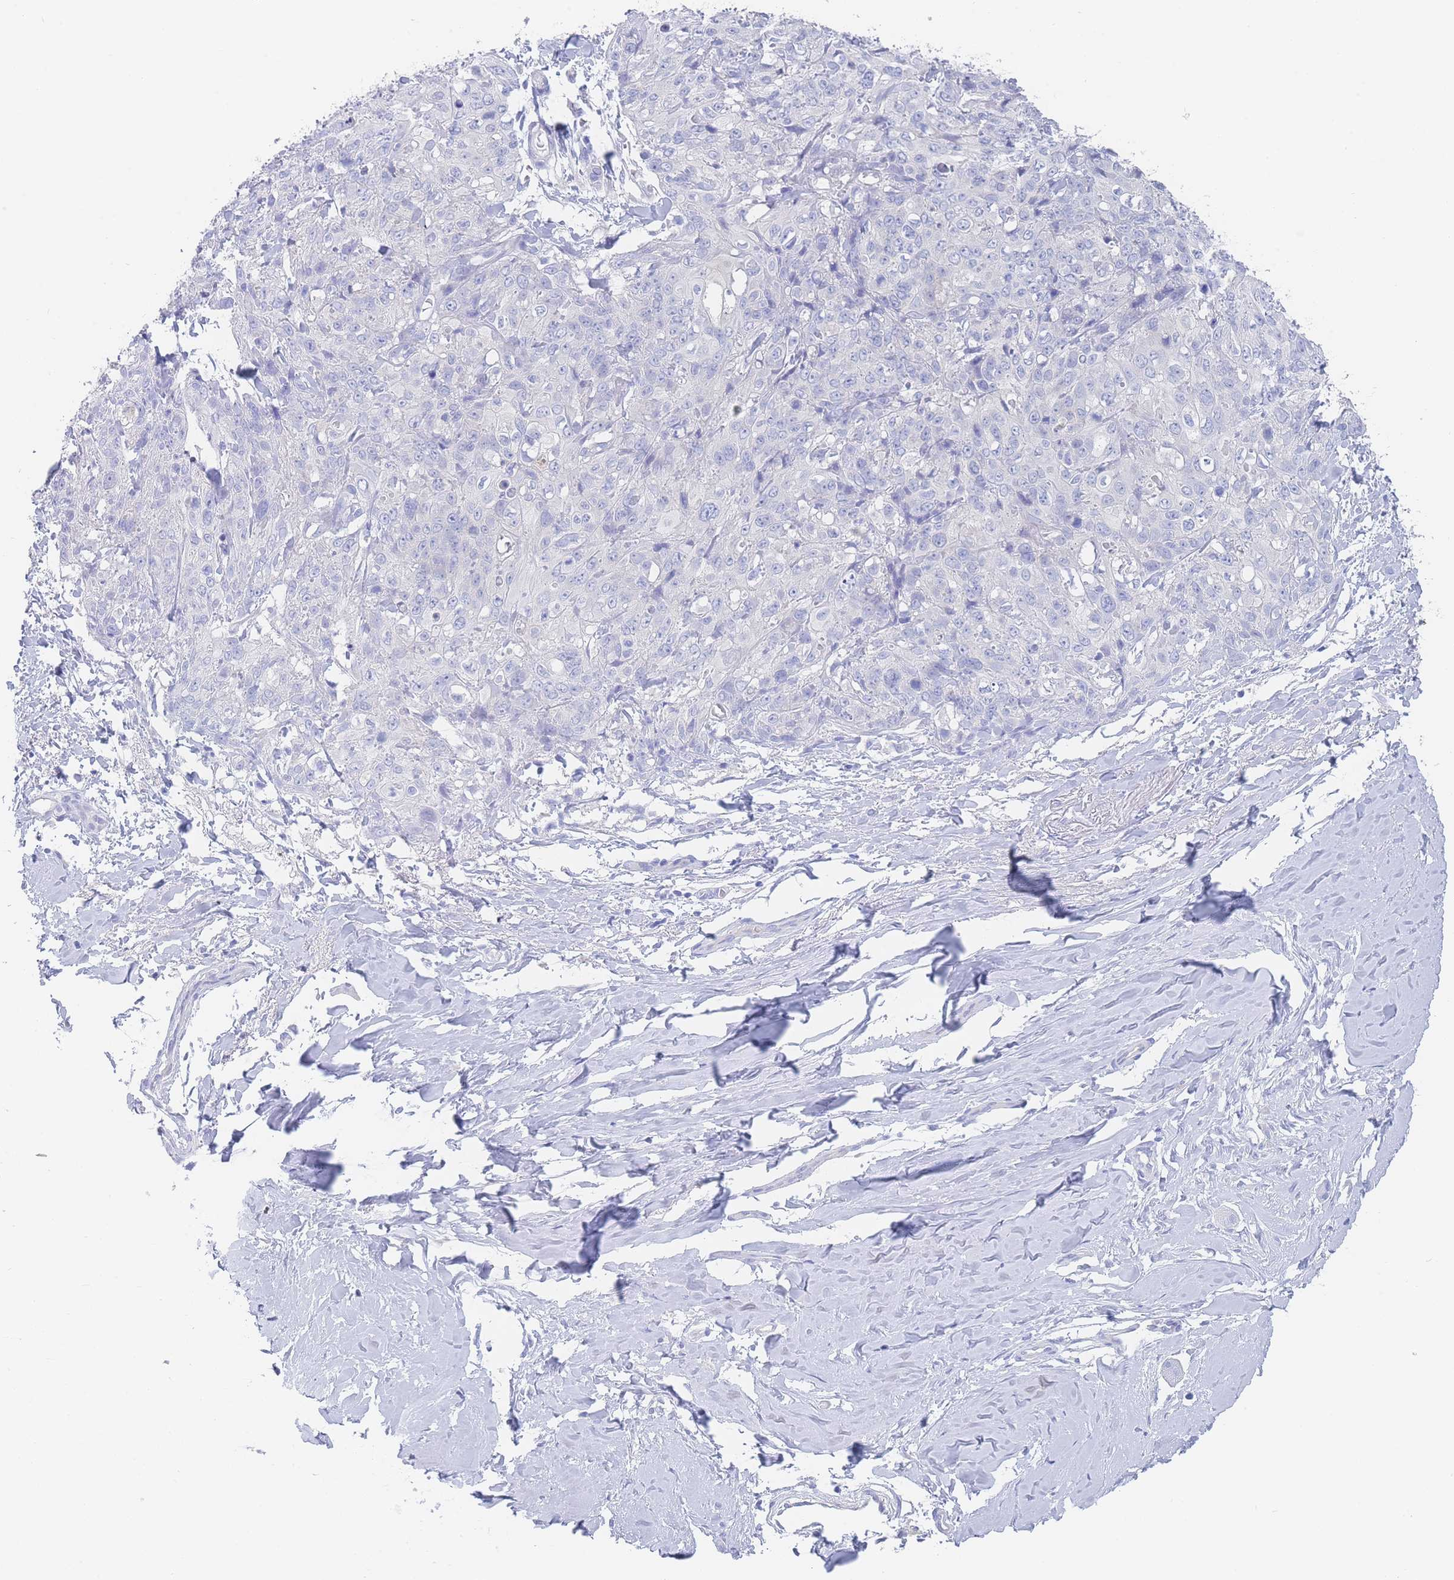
{"staining": {"intensity": "negative", "quantity": "none", "location": "none"}, "tissue": "skin cancer", "cell_type": "Tumor cells", "image_type": "cancer", "snomed": [{"axis": "morphology", "description": "Squamous cell carcinoma, NOS"}, {"axis": "topography", "description": "Skin"}, {"axis": "topography", "description": "Vulva"}], "caption": "Skin cancer was stained to show a protein in brown. There is no significant expression in tumor cells.", "gene": "LZTFL1", "patient": {"sex": "female", "age": 85}}